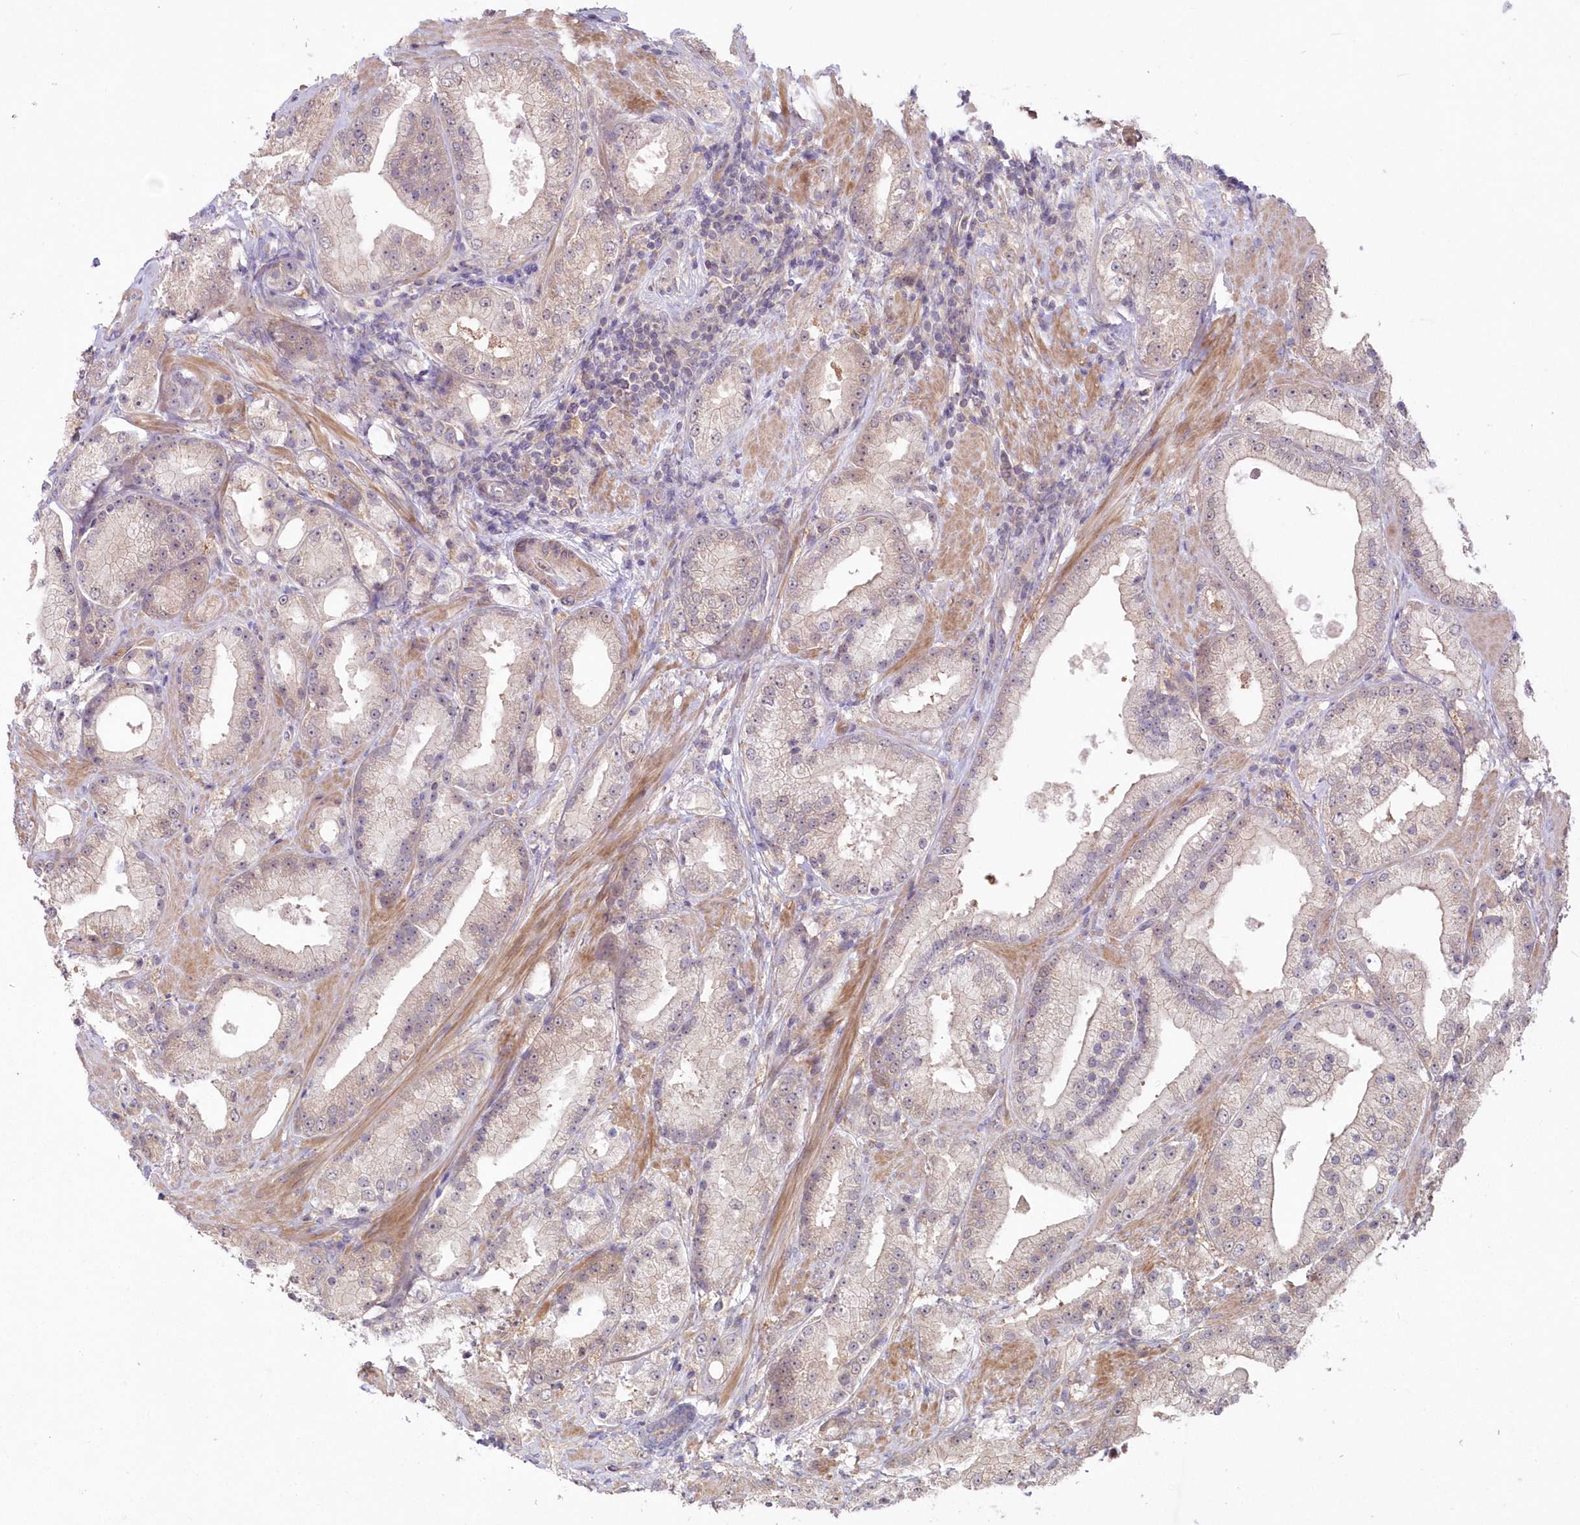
{"staining": {"intensity": "weak", "quantity": "<25%", "location": "cytoplasmic/membranous"}, "tissue": "prostate cancer", "cell_type": "Tumor cells", "image_type": "cancer", "snomed": [{"axis": "morphology", "description": "Adenocarcinoma, Low grade"}, {"axis": "topography", "description": "Prostate"}], "caption": "A histopathology image of prostate adenocarcinoma (low-grade) stained for a protein displays no brown staining in tumor cells.", "gene": "TBCA", "patient": {"sex": "male", "age": 67}}